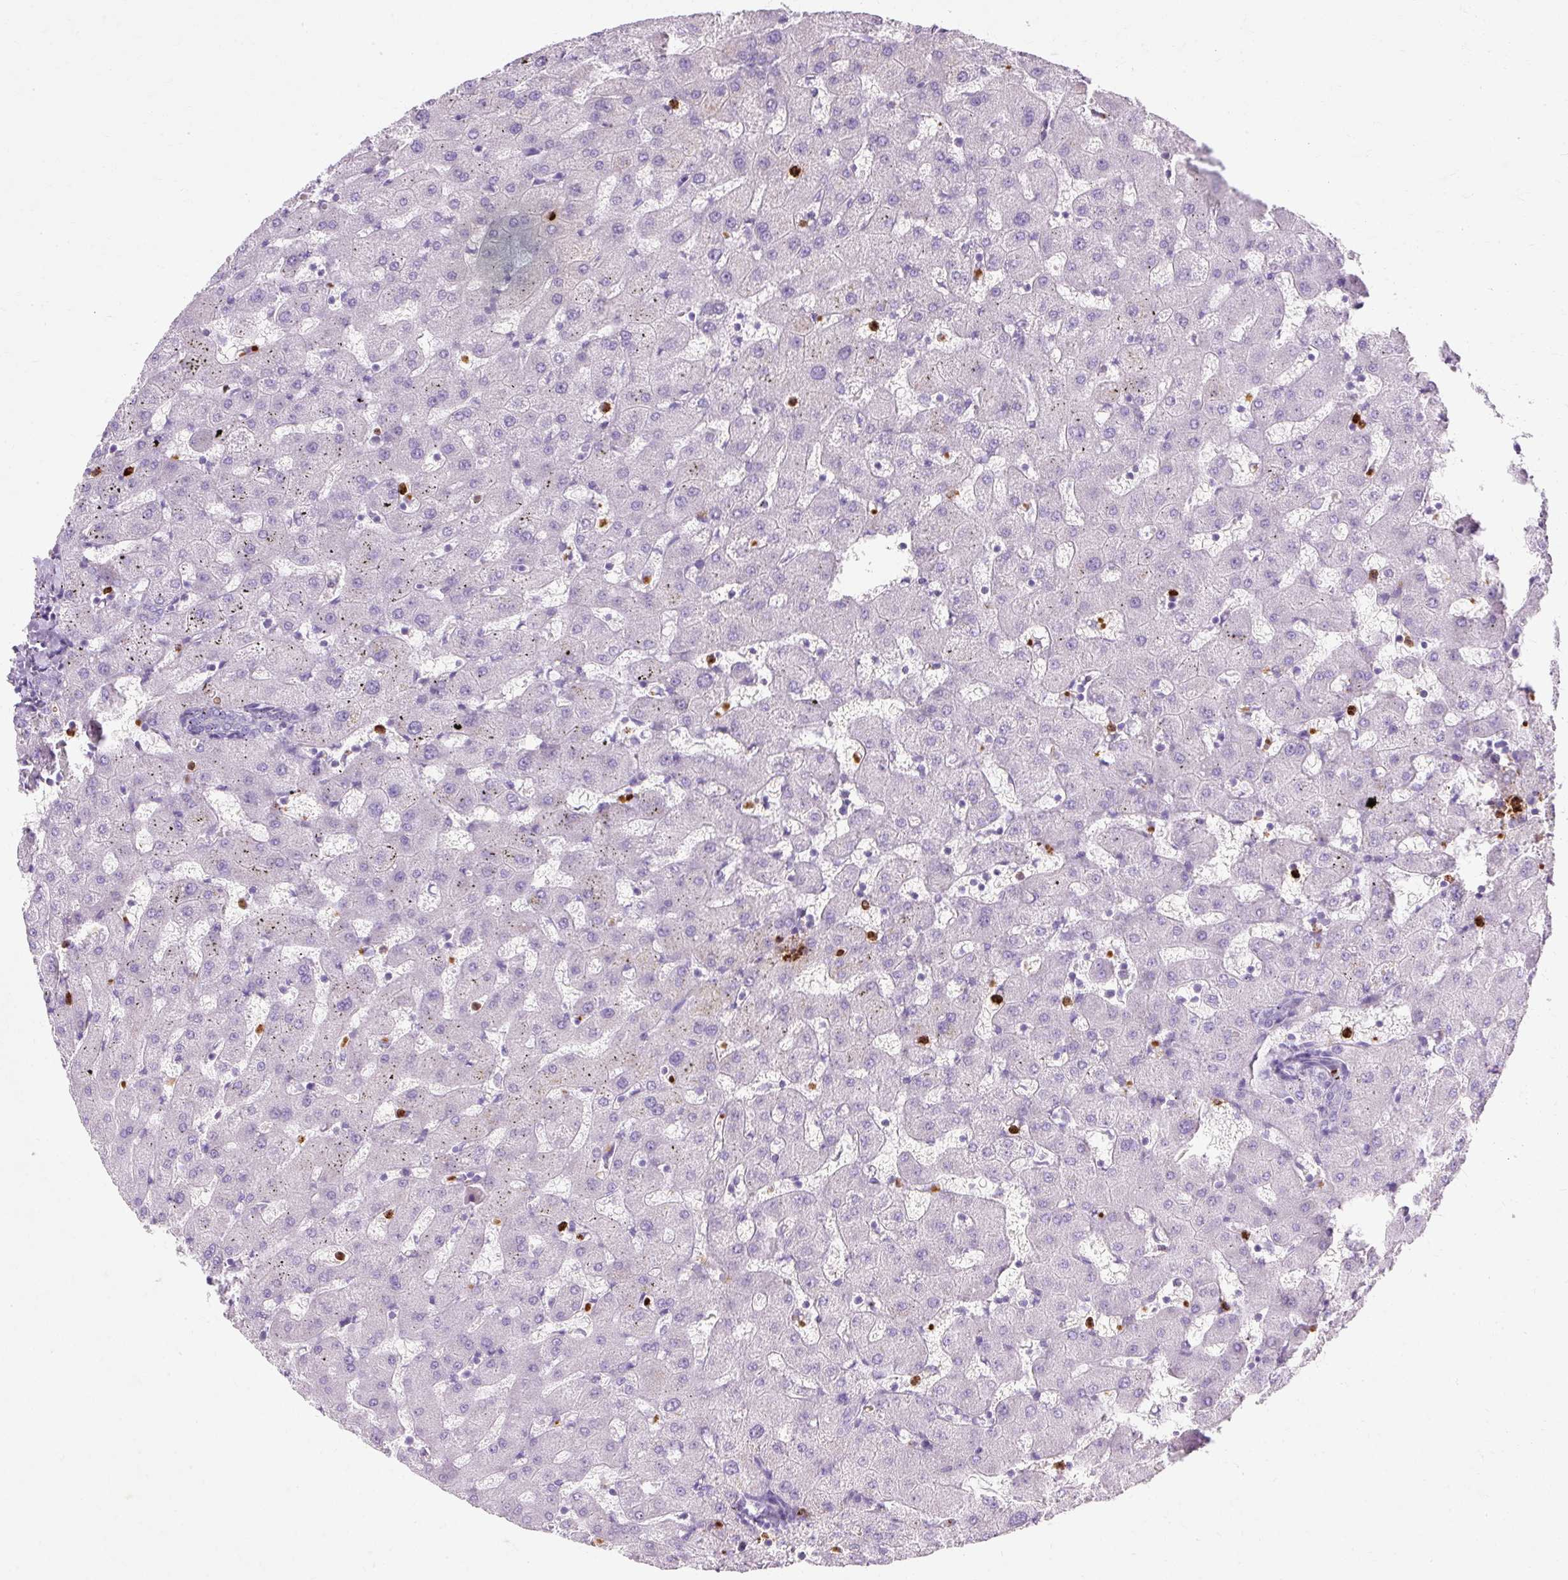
{"staining": {"intensity": "negative", "quantity": "none", "location": "none"}, "tissue": "liver", "cell_type": "Cholangiocytes", "image_type": "normal", "snomed": [{"axis": "morphology", "description": "Normal tissue, NOS"}, {"axis": "topography", "description": "Liver"}], "caption": "This photomicrograph is of unremarkable liver stained with IHC to label a protein in brown with the nuclei are counter-stained blue. There is no expression in cholangiocytes.", "gene": "DEFA1B", "patient": {"sex": "female", "age": 63}}